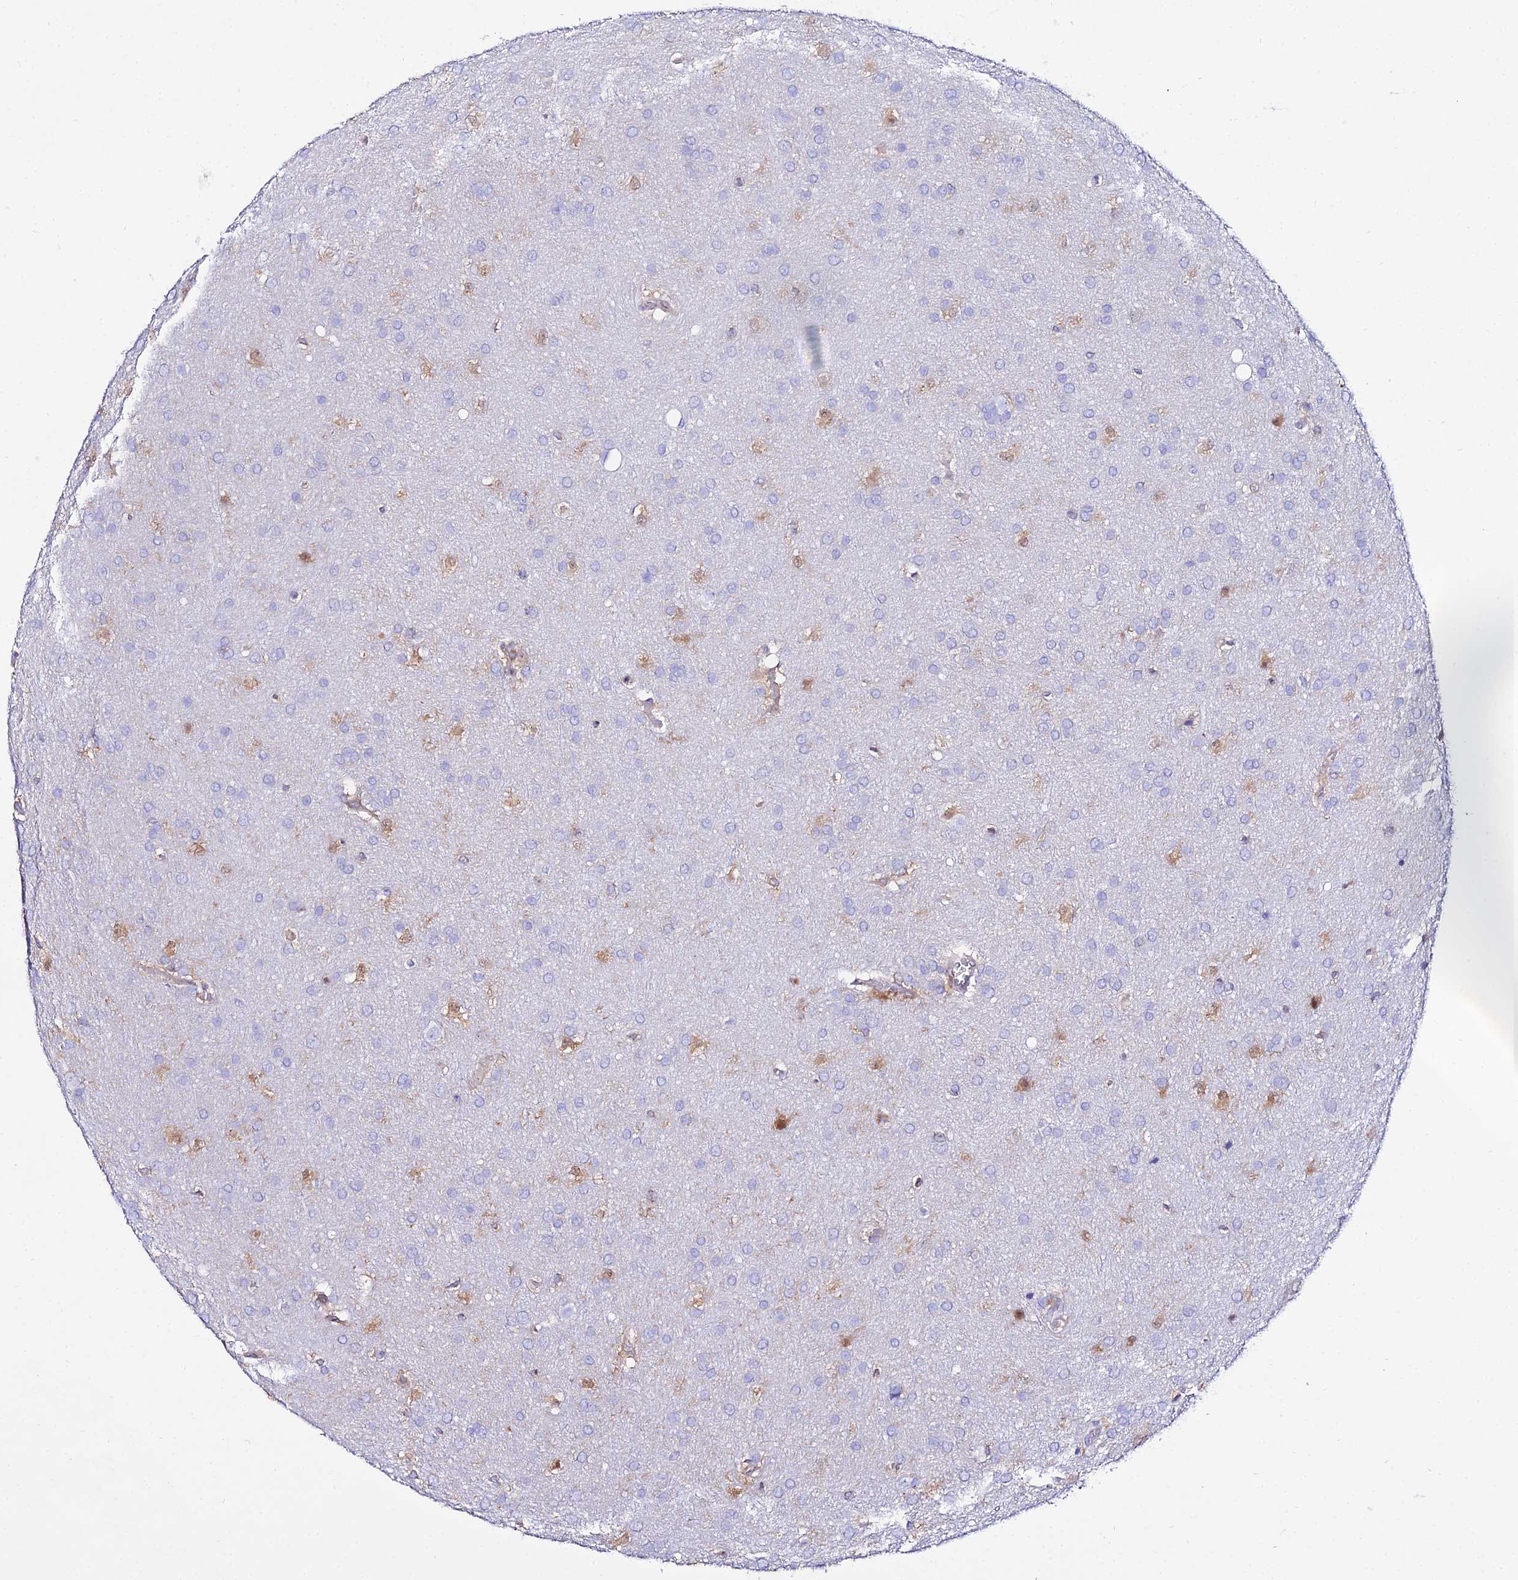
{"staining": {"intensity": "negative", "quantity": "none", "location": "none"}, "tissue": "glioma", "cell_type": "Tumor cells", "image_type": "cancer", "snomed": [{"axis": "morphology", "description": "Glioma, malignant, Low grade"}, {"axis": "topography", "description": "Brain"}], "caption": "This is an IHC micrograph of human glioma. There is no positivity in tumor cells.", "gene": "S100A16", "patient": {"sex": "female", "age": 32}}